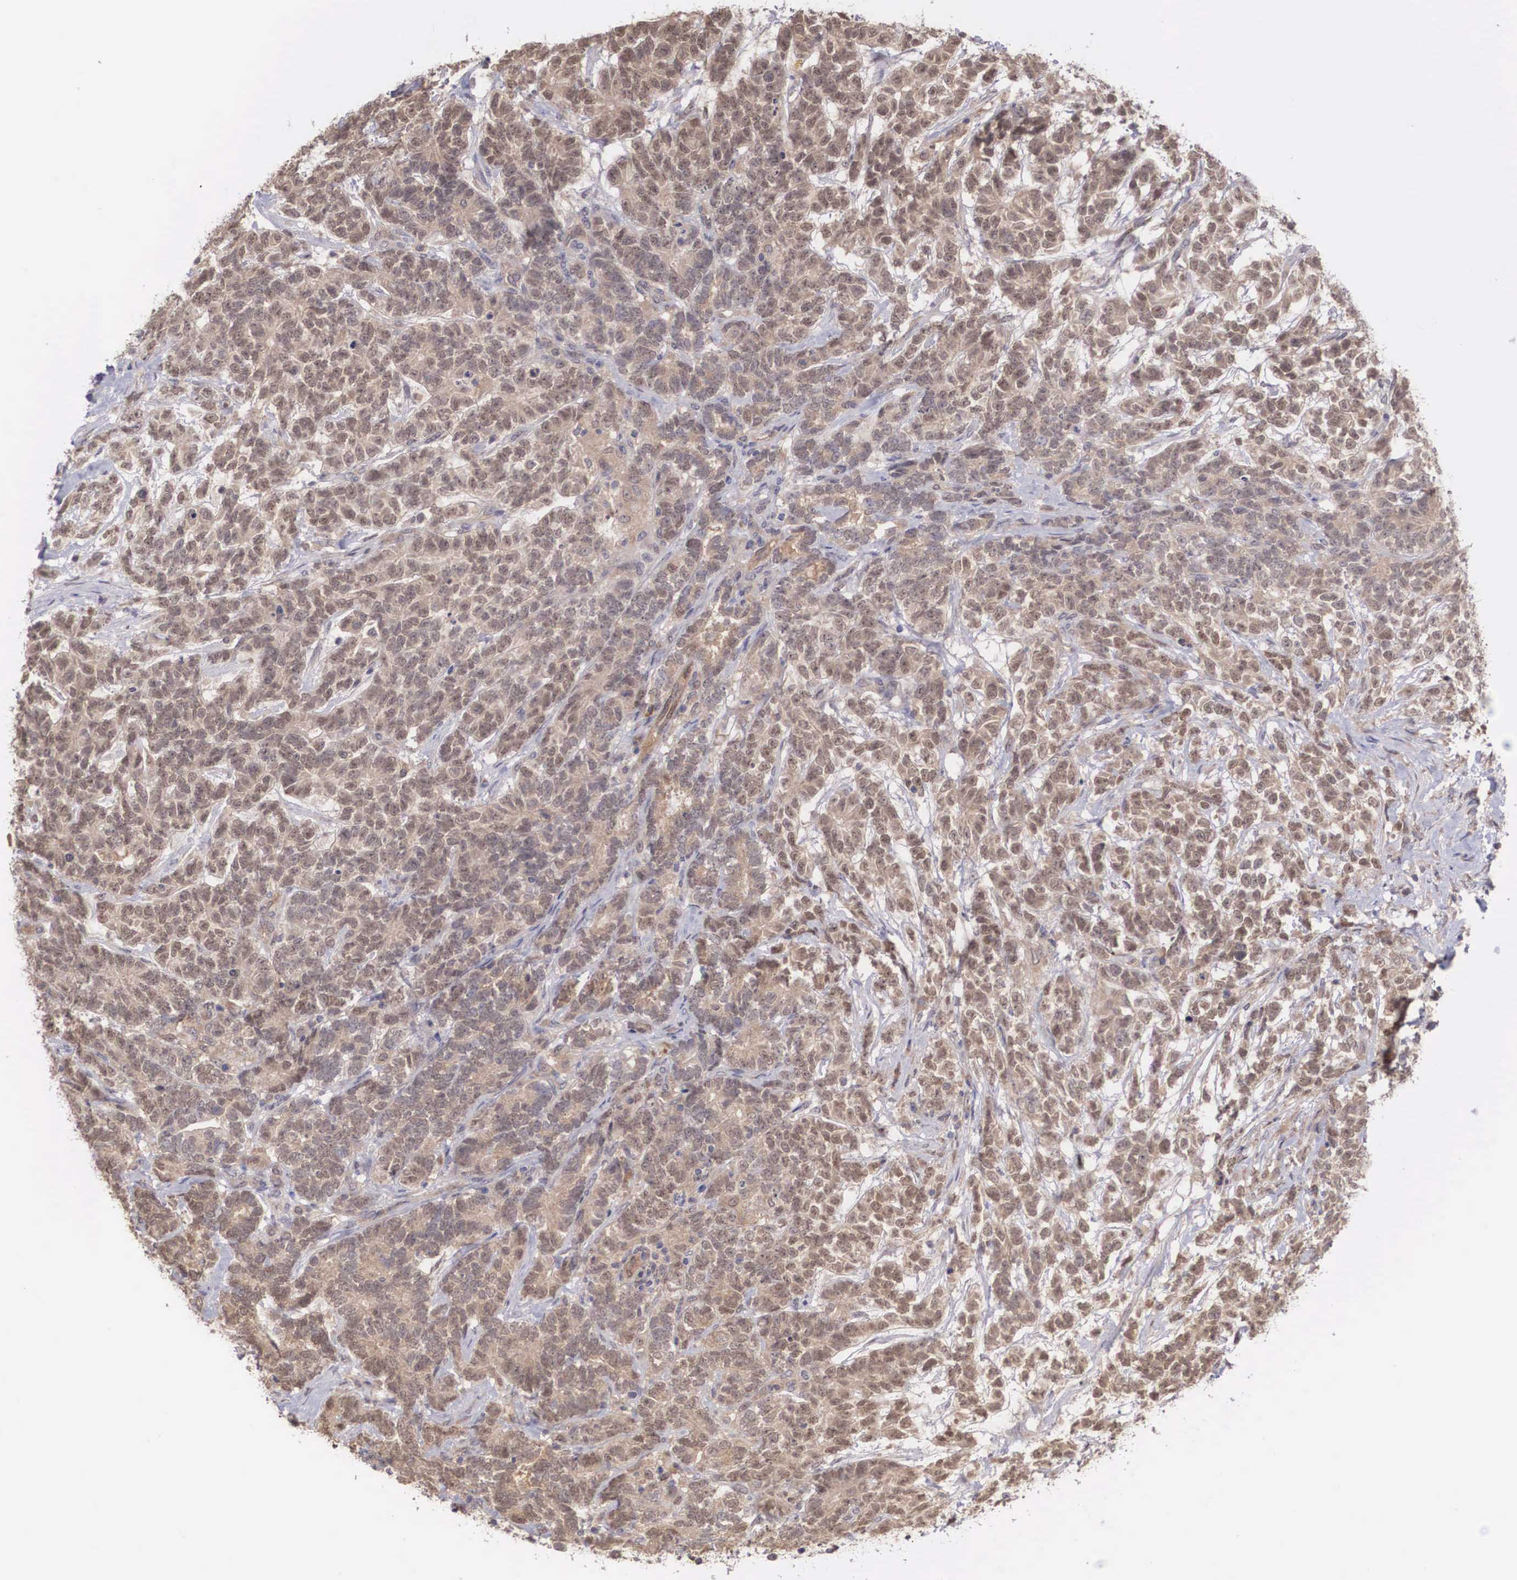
{"staining": {"intensity": "weak", "quantity": ">75%", "location": "cytoplasmic/membranous,nuclear"}, "tissue": "testis cancer", "cell_type": "Tumor cells", "image_type": "cancer", "snomed": [{"axis": "morphology", "description": "Carcinoma, Embryonal, NOS"}, {"axis": "topography", "description": "Testis"}], "caption": "This histopathology image exhibits immunohistochemistry staining of testis cancer, with low weak cytoplasmic/membranous and nuclear positivity in approximately >75% of tumor cells.", "gene": "DNAJB7", "patient": {"sex": "male", "age": 26}}